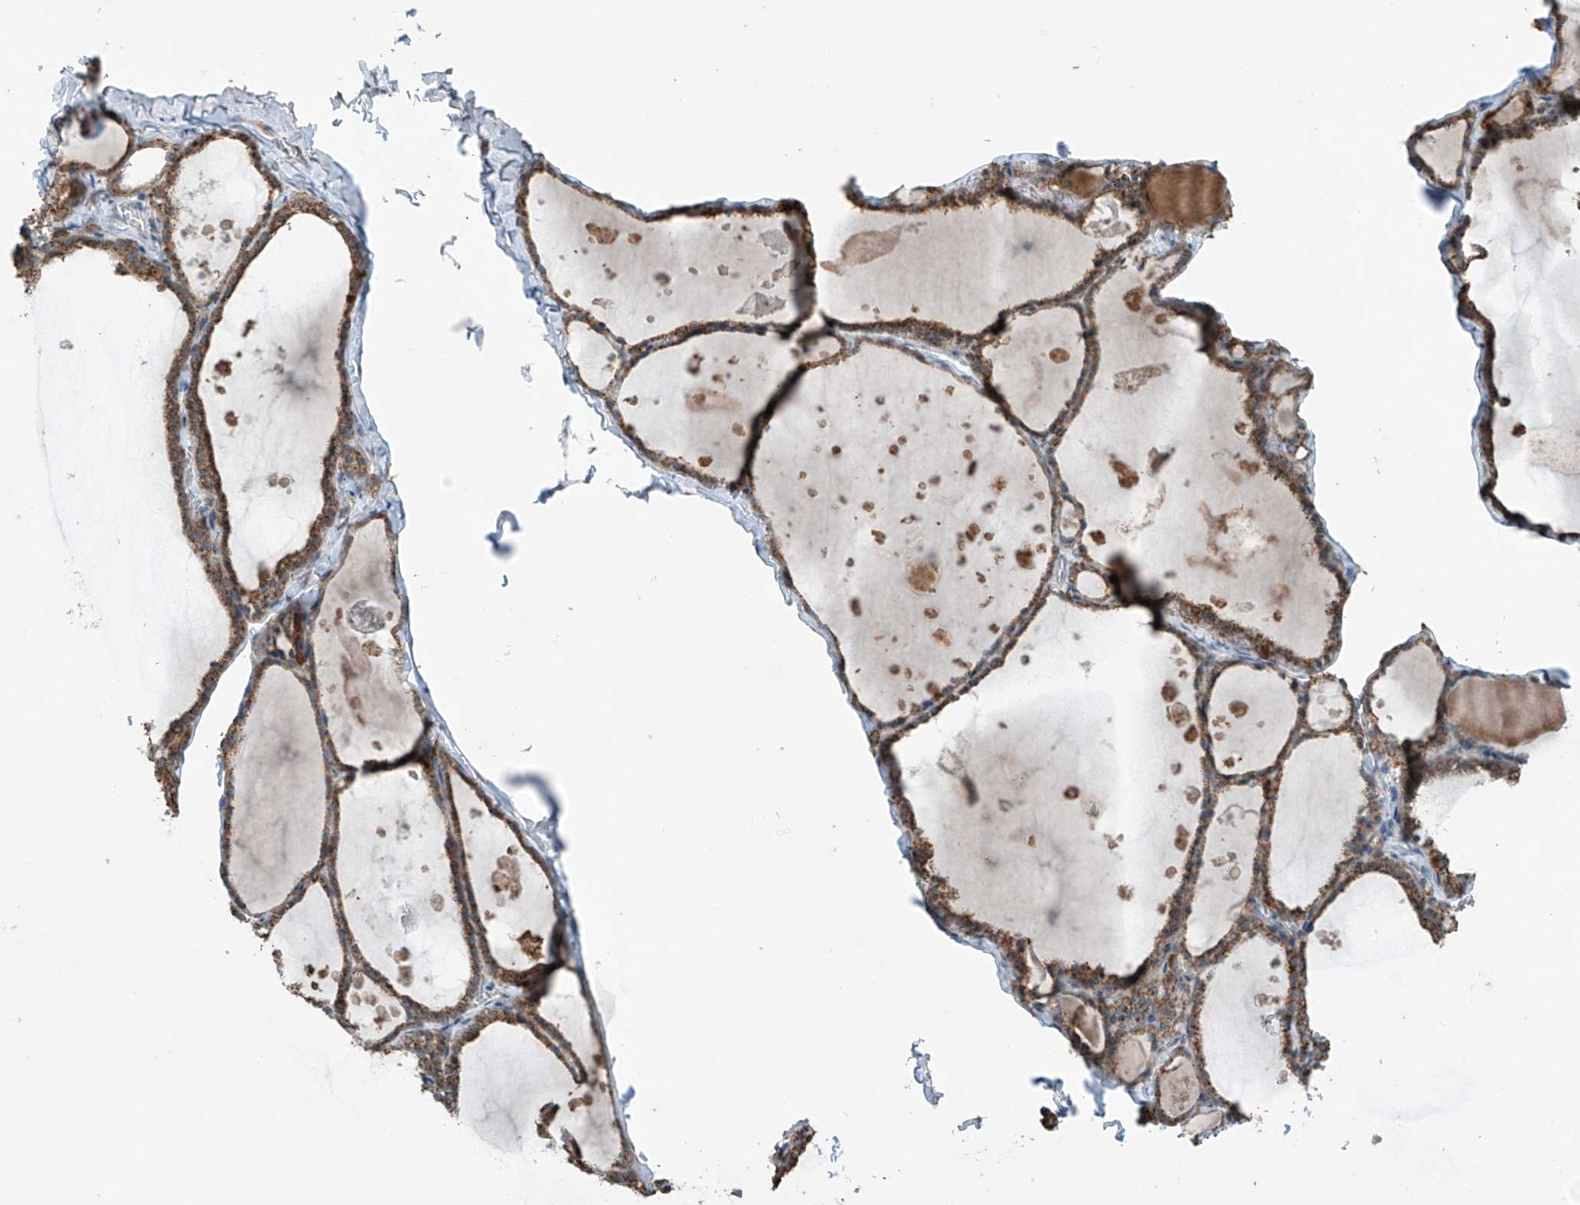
{"staining": {"intensity": "moderate", "quantity": ">75%", "location": "cytoplasmic/membranous"}, "tissue": "thyroid gland", "cell_type": "Glandular cells", "image_type": "normal", "snomed": [{"axis": "morphology", "description": "Normal tissue, NOS"}, {"axis": "topography", "description": "Thyroid gland"}], "caption": "Moderate cytoplasmic/membranous positivity is seen in about >75% of glandular cells in benign thyroid gland. (brown staining indicates protein expression, while blue staining denotes nuclei).", "gene": "SAMD3", "patient": {"sex": "male", "age": 56}}